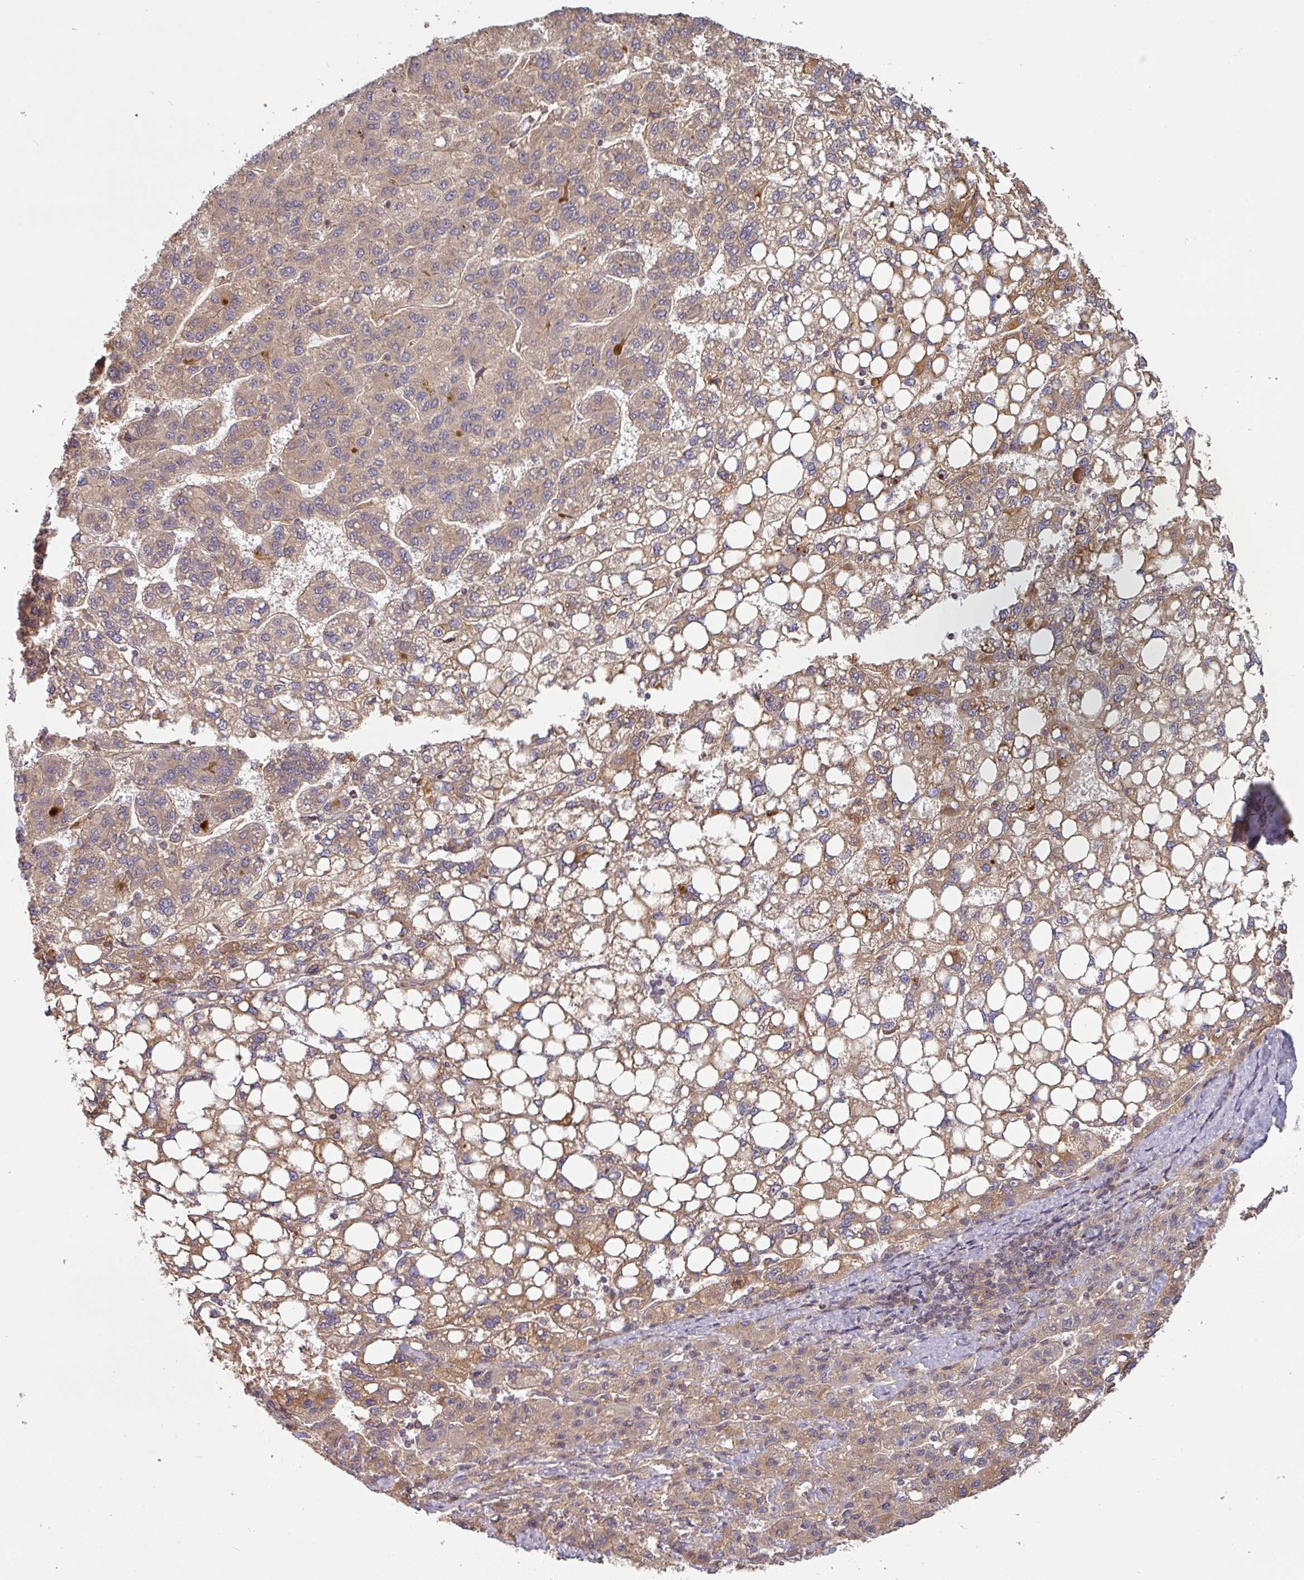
{"staining": {"intensity": "moderate", "quantity": ">75%", "location": "cytoplasmic/membranous"}, "tissue": "liver cancer", "cell_type": "Tumor cells", "image_type": "cancer", "snomed": [{"axis": "morphology", "description": "Carcinoma, Hepatocellular, NOS"}, {"axis": "topography", "description": "Liver"}], "caption": "DAB immunohistochemical staining of liver cancer (hepatocellular carcinoma) shows moderate cytoplasmic/membranous protein staining in about >75% of tumor cells. (DAB IHC with brightfield microscopy, high magnification).", "gene": "SIK1", "patient": {"sex": "female", "age": 82}}